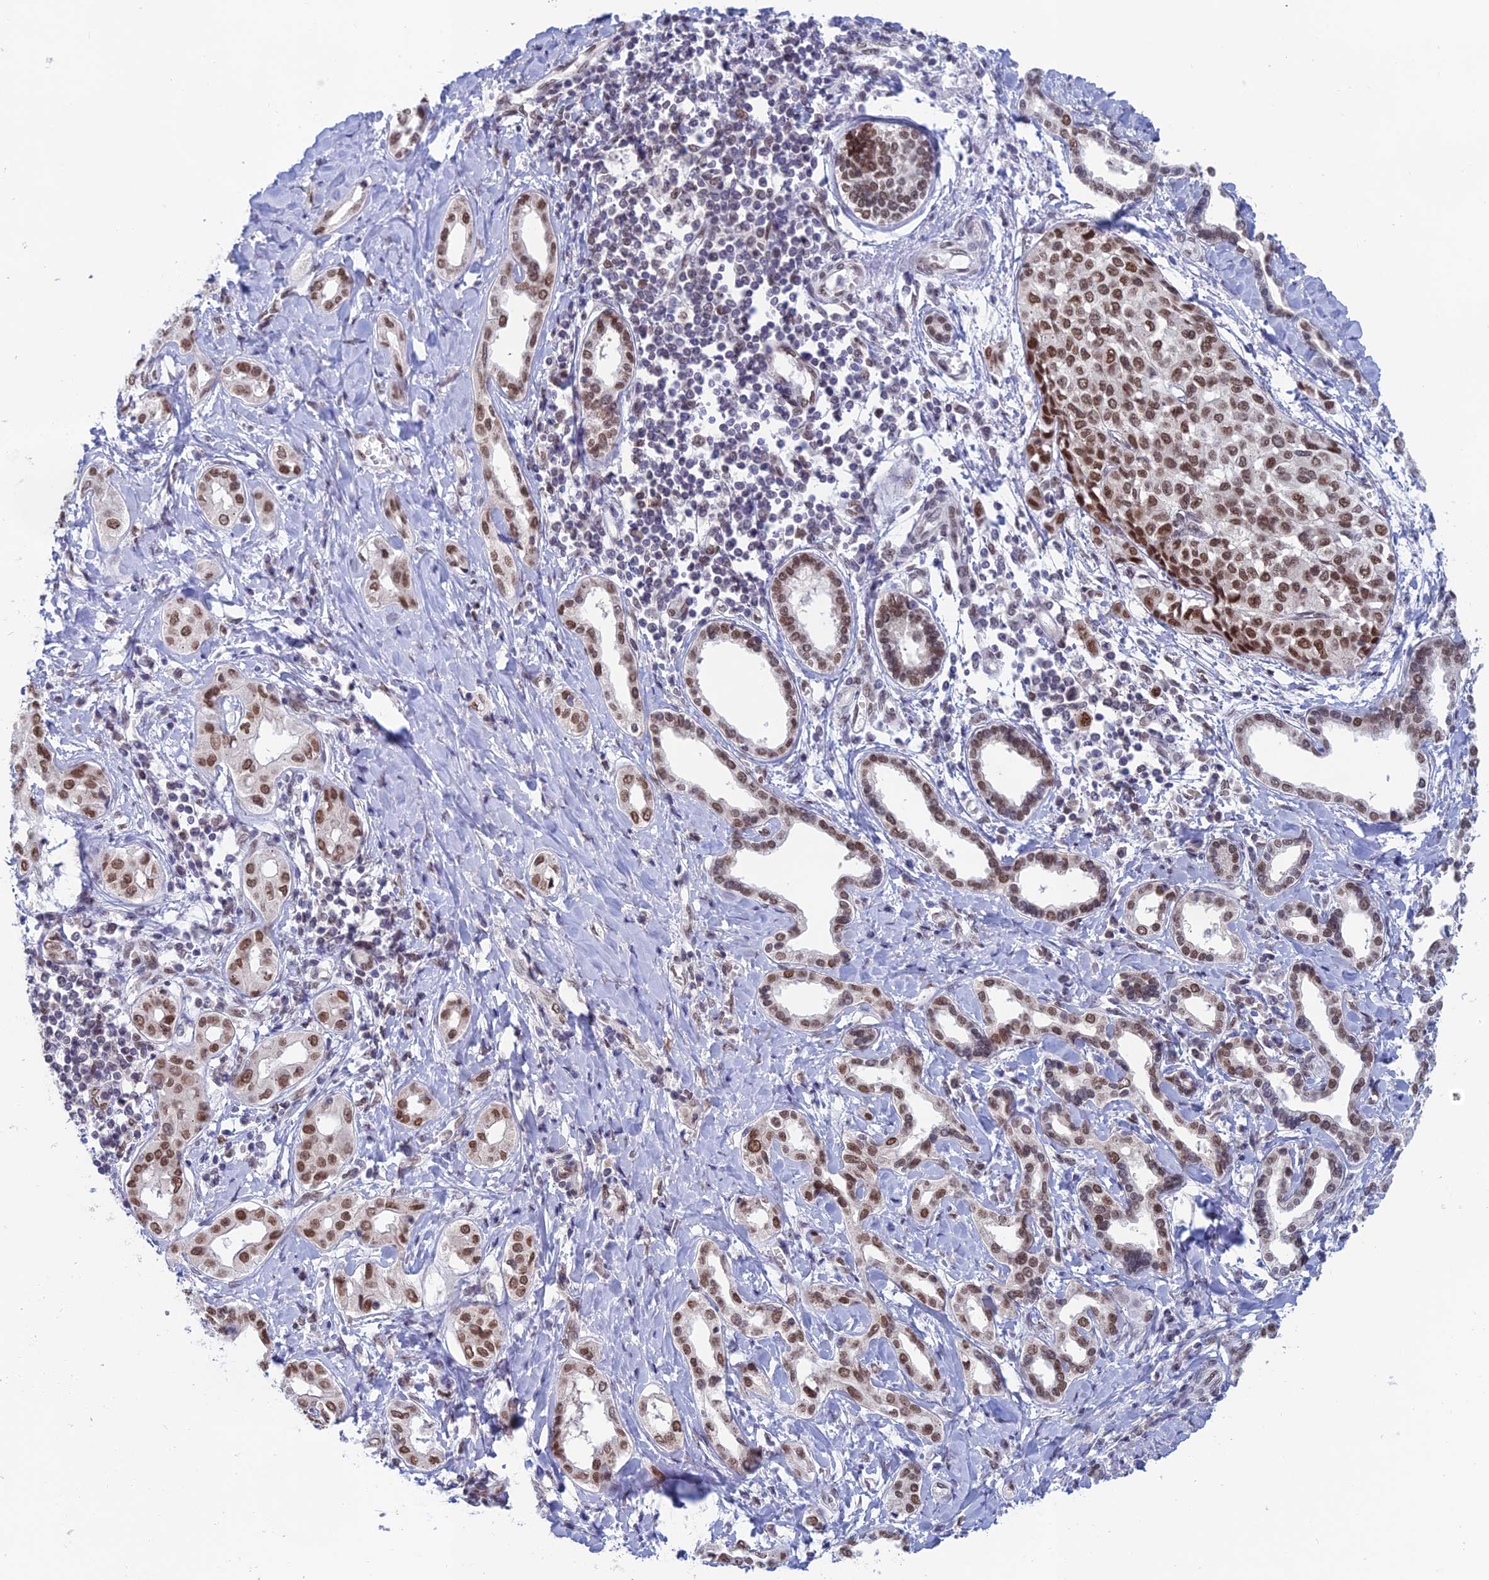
{"staining": {"intensity": "moderate", "quantity": ">75%", "location": "nuclear"}, "tissue": "liver cancer", "cell_type": "Tumor cells", "image_type": "cancer", "snomed": [{"axis": "morphology", "description": "Cholangiocarcinoma"}, {"axis": "topography", "description": "Liver"}], "caption": "Liver cancer was stained to show a protein in brown. There is medium levels of moderate nuclear expression in approximately >75% of tumor cells.", "gene": "NABP2", "patient": {"sex": "female", "age": 77}}